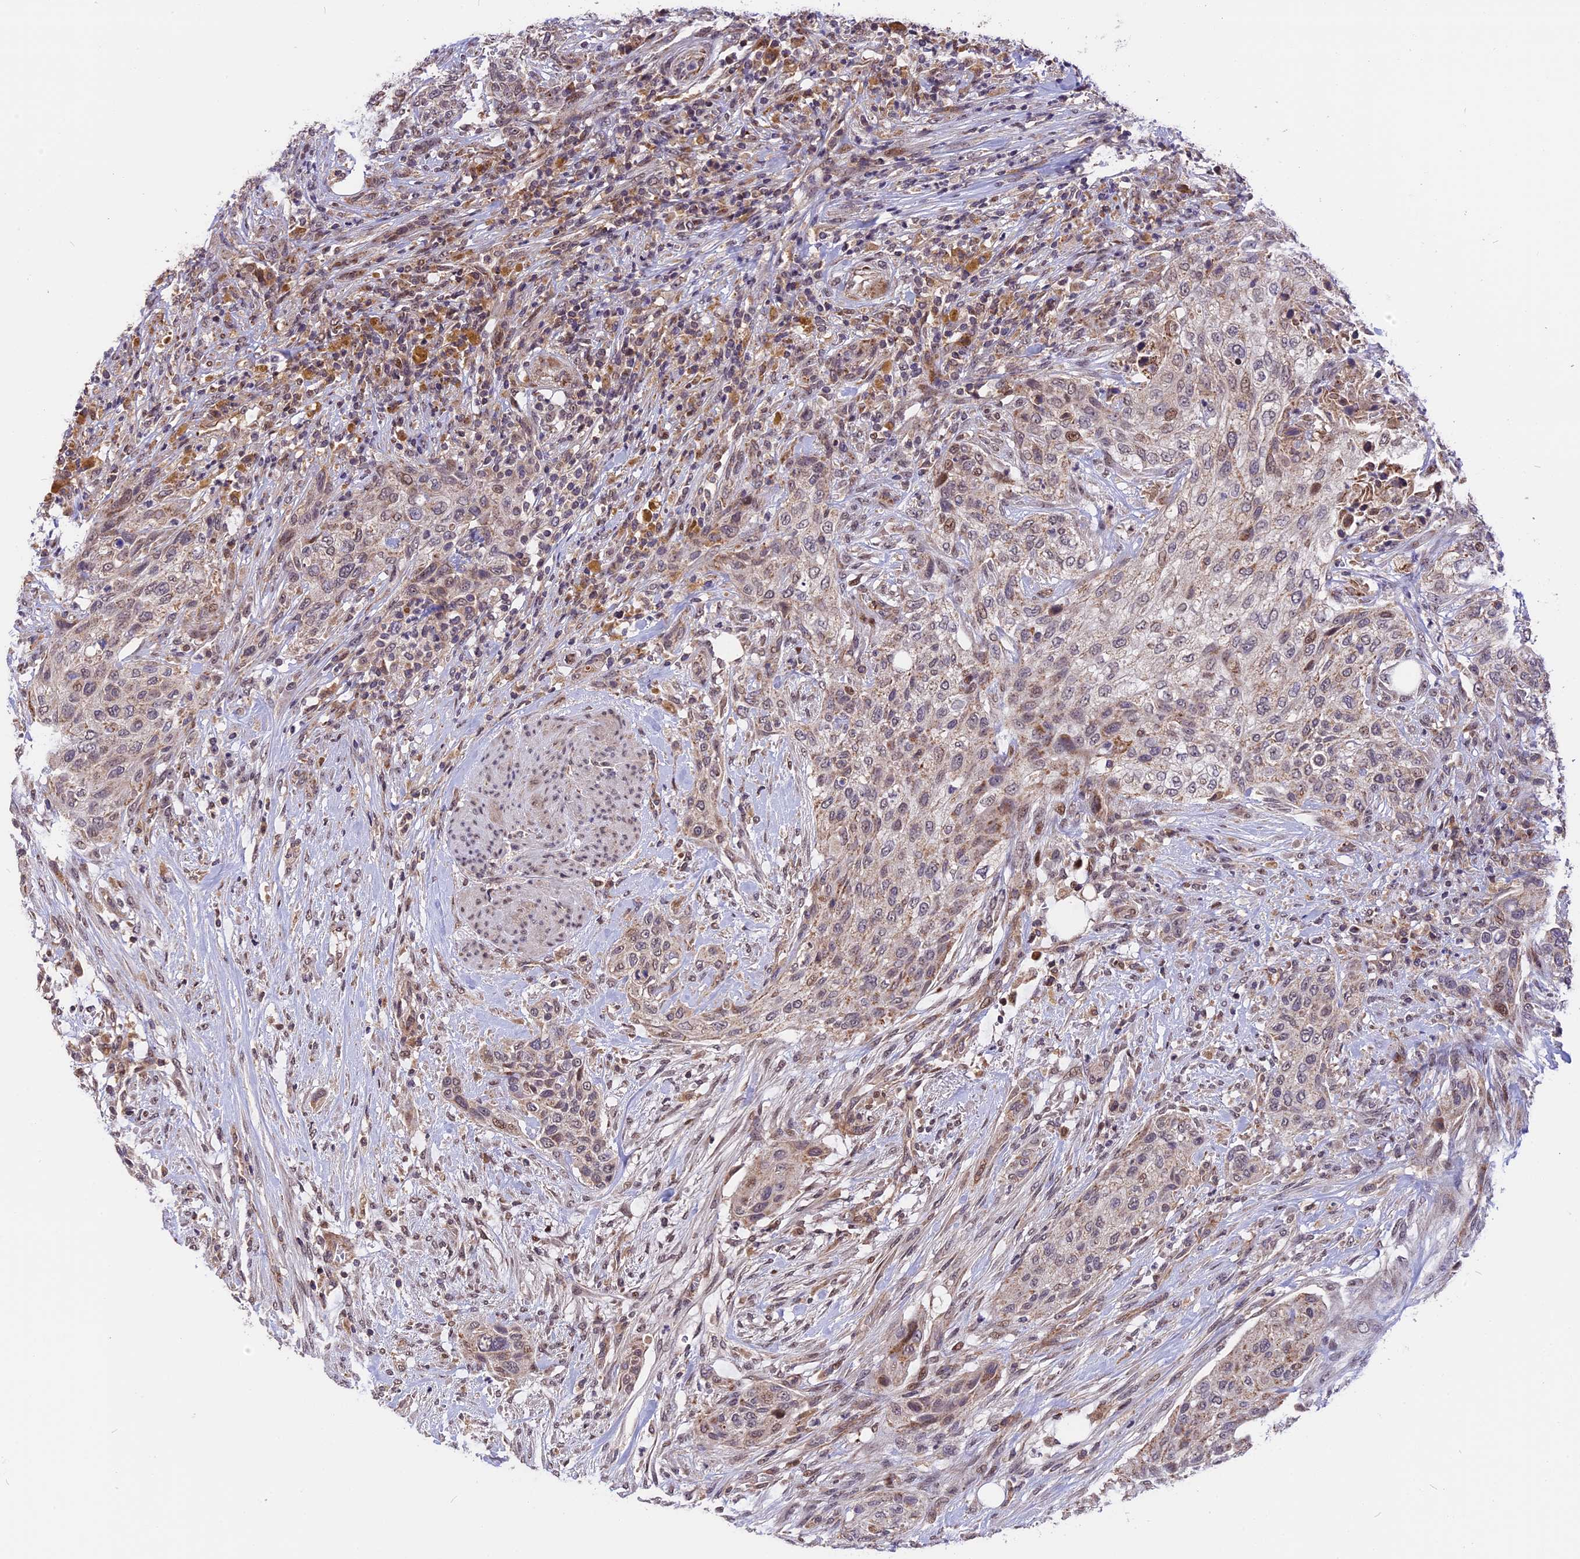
{"staining": {"intensity": "moderate", "quantity": "<25%", "location": "cytoplasmic/membranous,nuclear"}, "tissue": "urothelial cancer", "cell_type": "Tumor cells", "image_type": "cancer", "snomed": [{"axis": "morphology", "description": "Urothelial carcinoma, High grade"}, {"axis": "topography", "description": "Urinary bladder"}], "caption": "Protein staining of high-grade urothelial carcinoma tissue exhibits moderate cytoplasmic/membranous and nuclear positivity in about <25% of tumor cells.", "gene": "RERGL", "patient": {"sex": "male", "age": 35}}